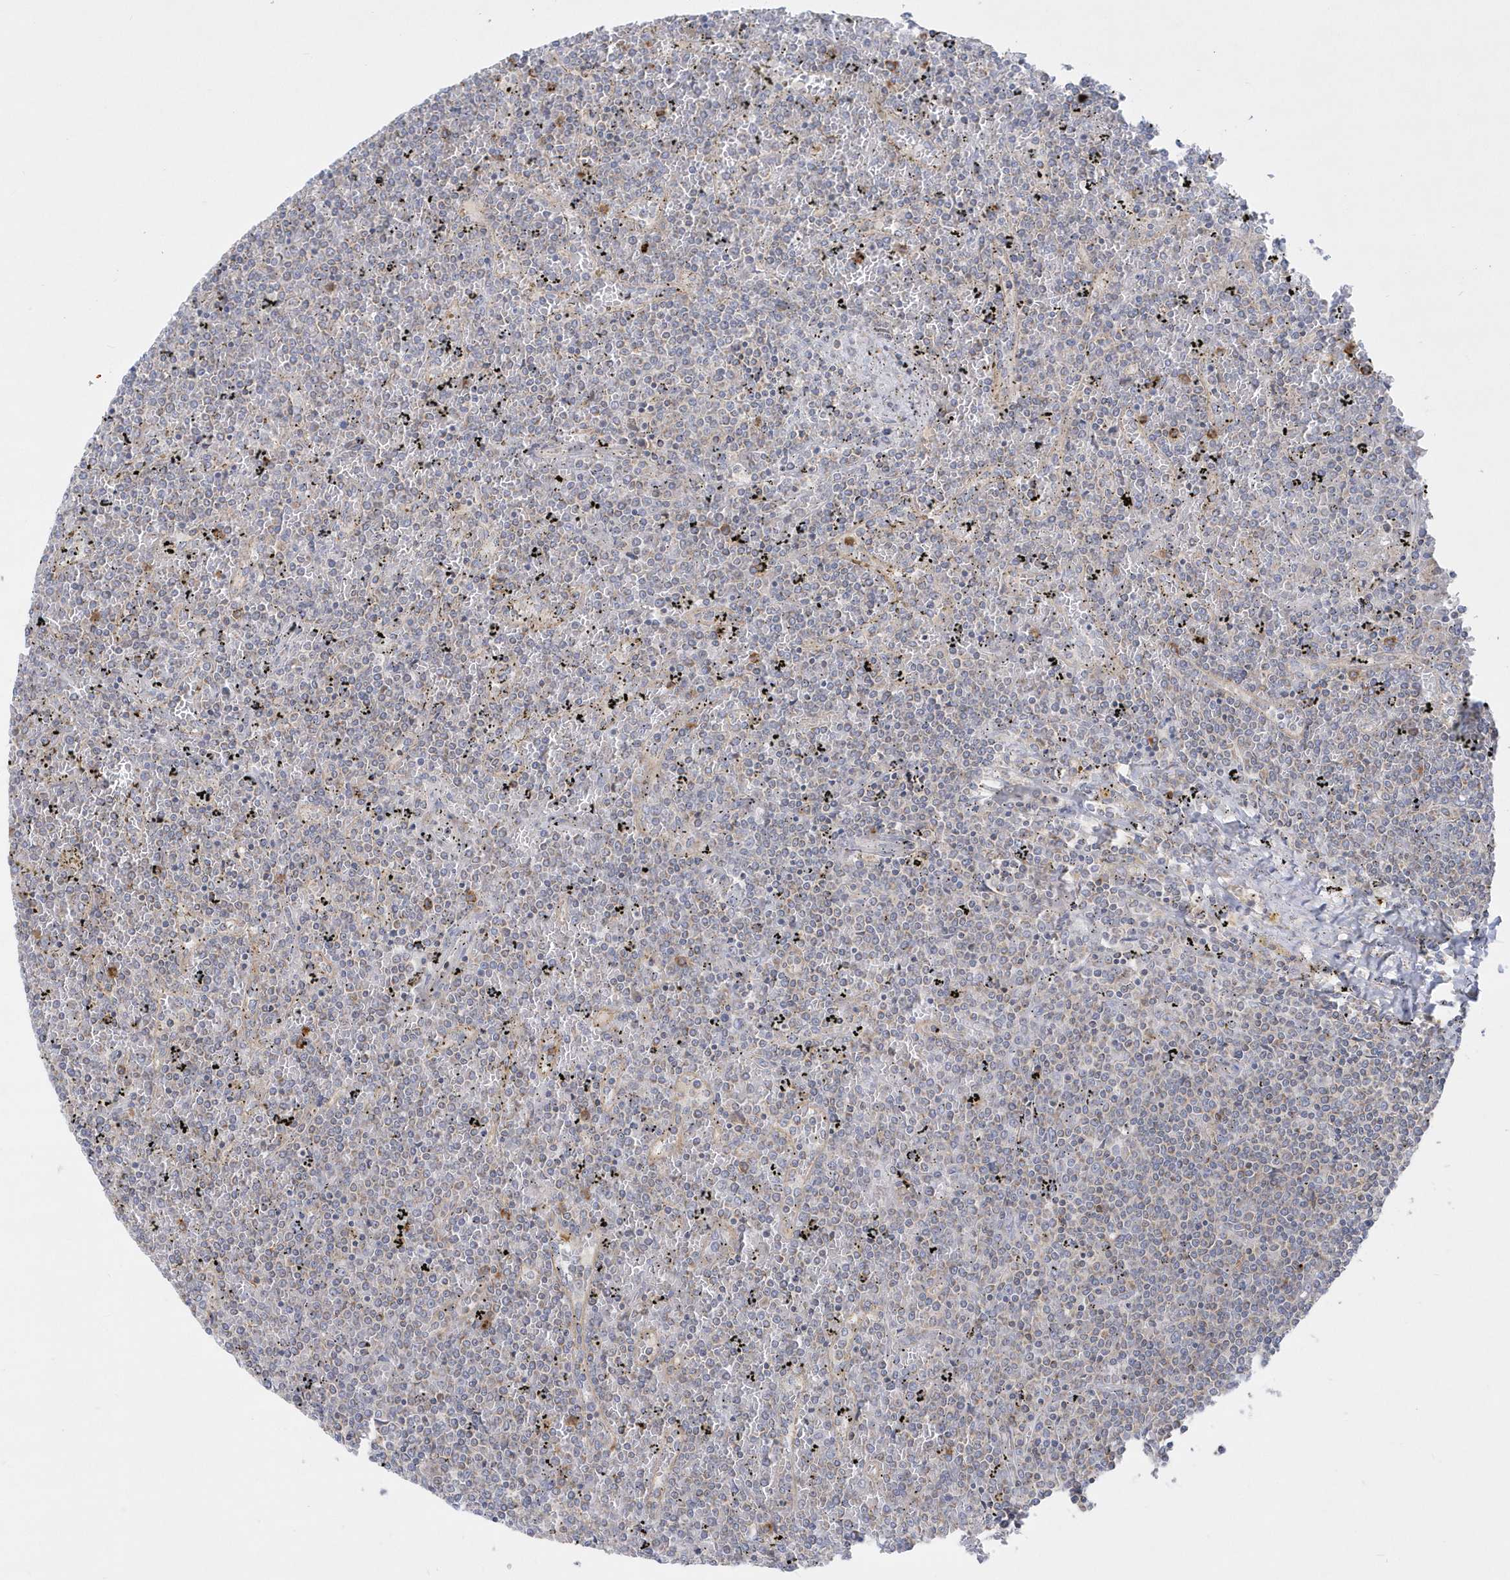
{"staining": {"intensity": "negative", "quantity": "none", "location": "none"}, "tissue": "lymphoma", "cell_type": "Tumor cells", "image_type": "cancer", "snomed": [{"axis": "morphology", "description": "Malignant lymphoma, non-Hodgkin's type, Low grade"}, {"axis": "topography", "description": "Spleen"}], "caption": "This is an immunohistochemistry histopathology image of lymphoma. There is no staining in tumor cells.", "gene": "DNAJC18", "patient": {"sex": "female", "age": 19}}